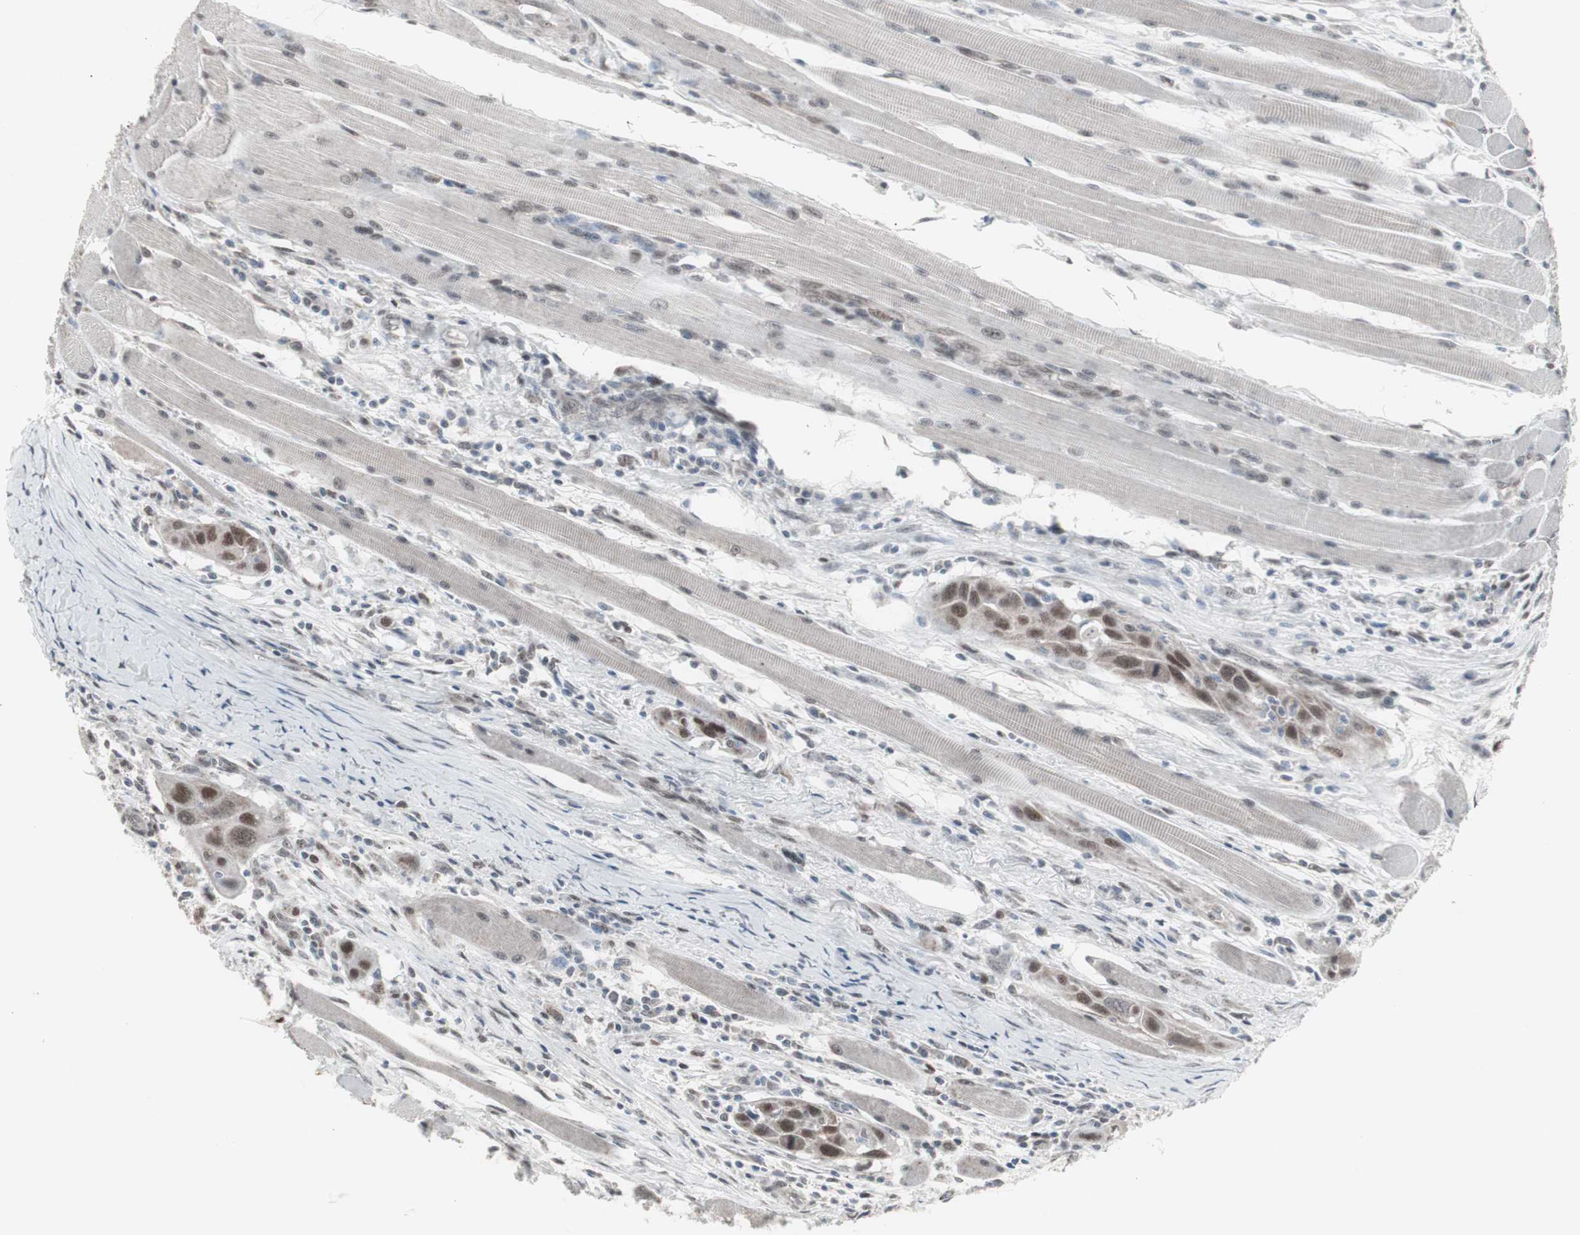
{"staining": {"intensity": "moderate", "quantity": ">75%", "location": "nuclear"}, "tissue": "head and neck cancer", "cell_type": "Tumor cells", "image_type": "cancer", "snomed": [{"axis": "morphology", "description": "Squamous cell carcinoma, NOS"}, {"axis": "topography", "description": "Oral tissue"}, {"axis": "topography", "description": "Head-Neck"}], "caption": "Human head and neck cancer stained with a protein marker shows moderate staining in tumor cells.", "gene": "RXRA", "patient": {"sex": "female", "age": 50}}